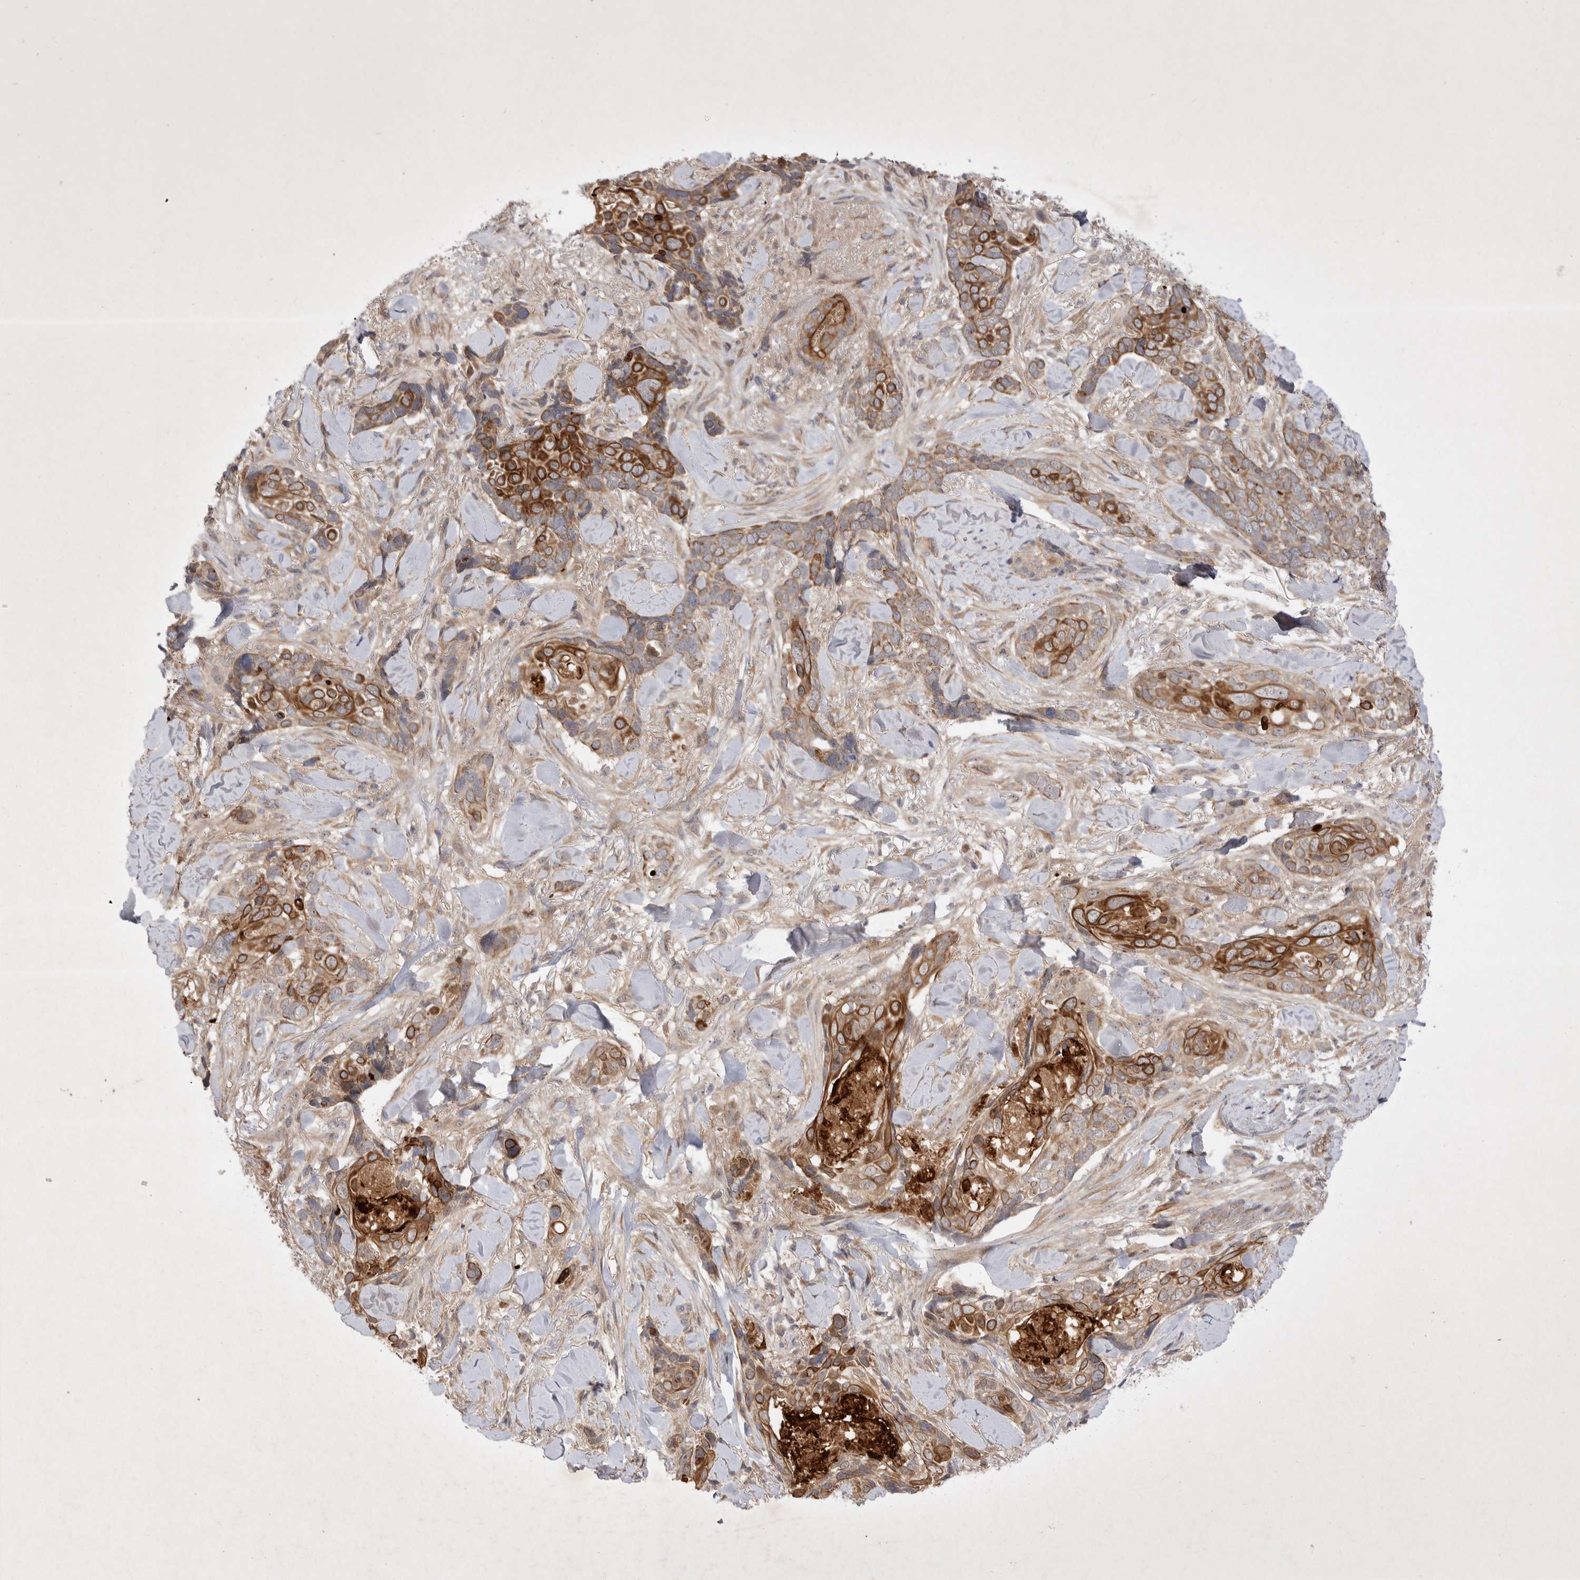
{"staining": {"intensity": "strong", "quantity": ">75%", "location": "cytoplasmic/membranous"}, "tissue": "skin cancer", "cell_type": "Tumor cells", "image_type": "cancer", "snomed": [{"axis": "morphology", "description": "Basal cell carcinoma"}, {"axis": "topography", "description": "Skin"}], "caption": "An IHC histopathology image of tumor tissue is shown. Protein staining in brown highlights strong cytoplasmic/membranous positivity in skin cancer within tumor cells.", "gene": "PTPDC1", "patient": {"sex": "female", "age": 82}}